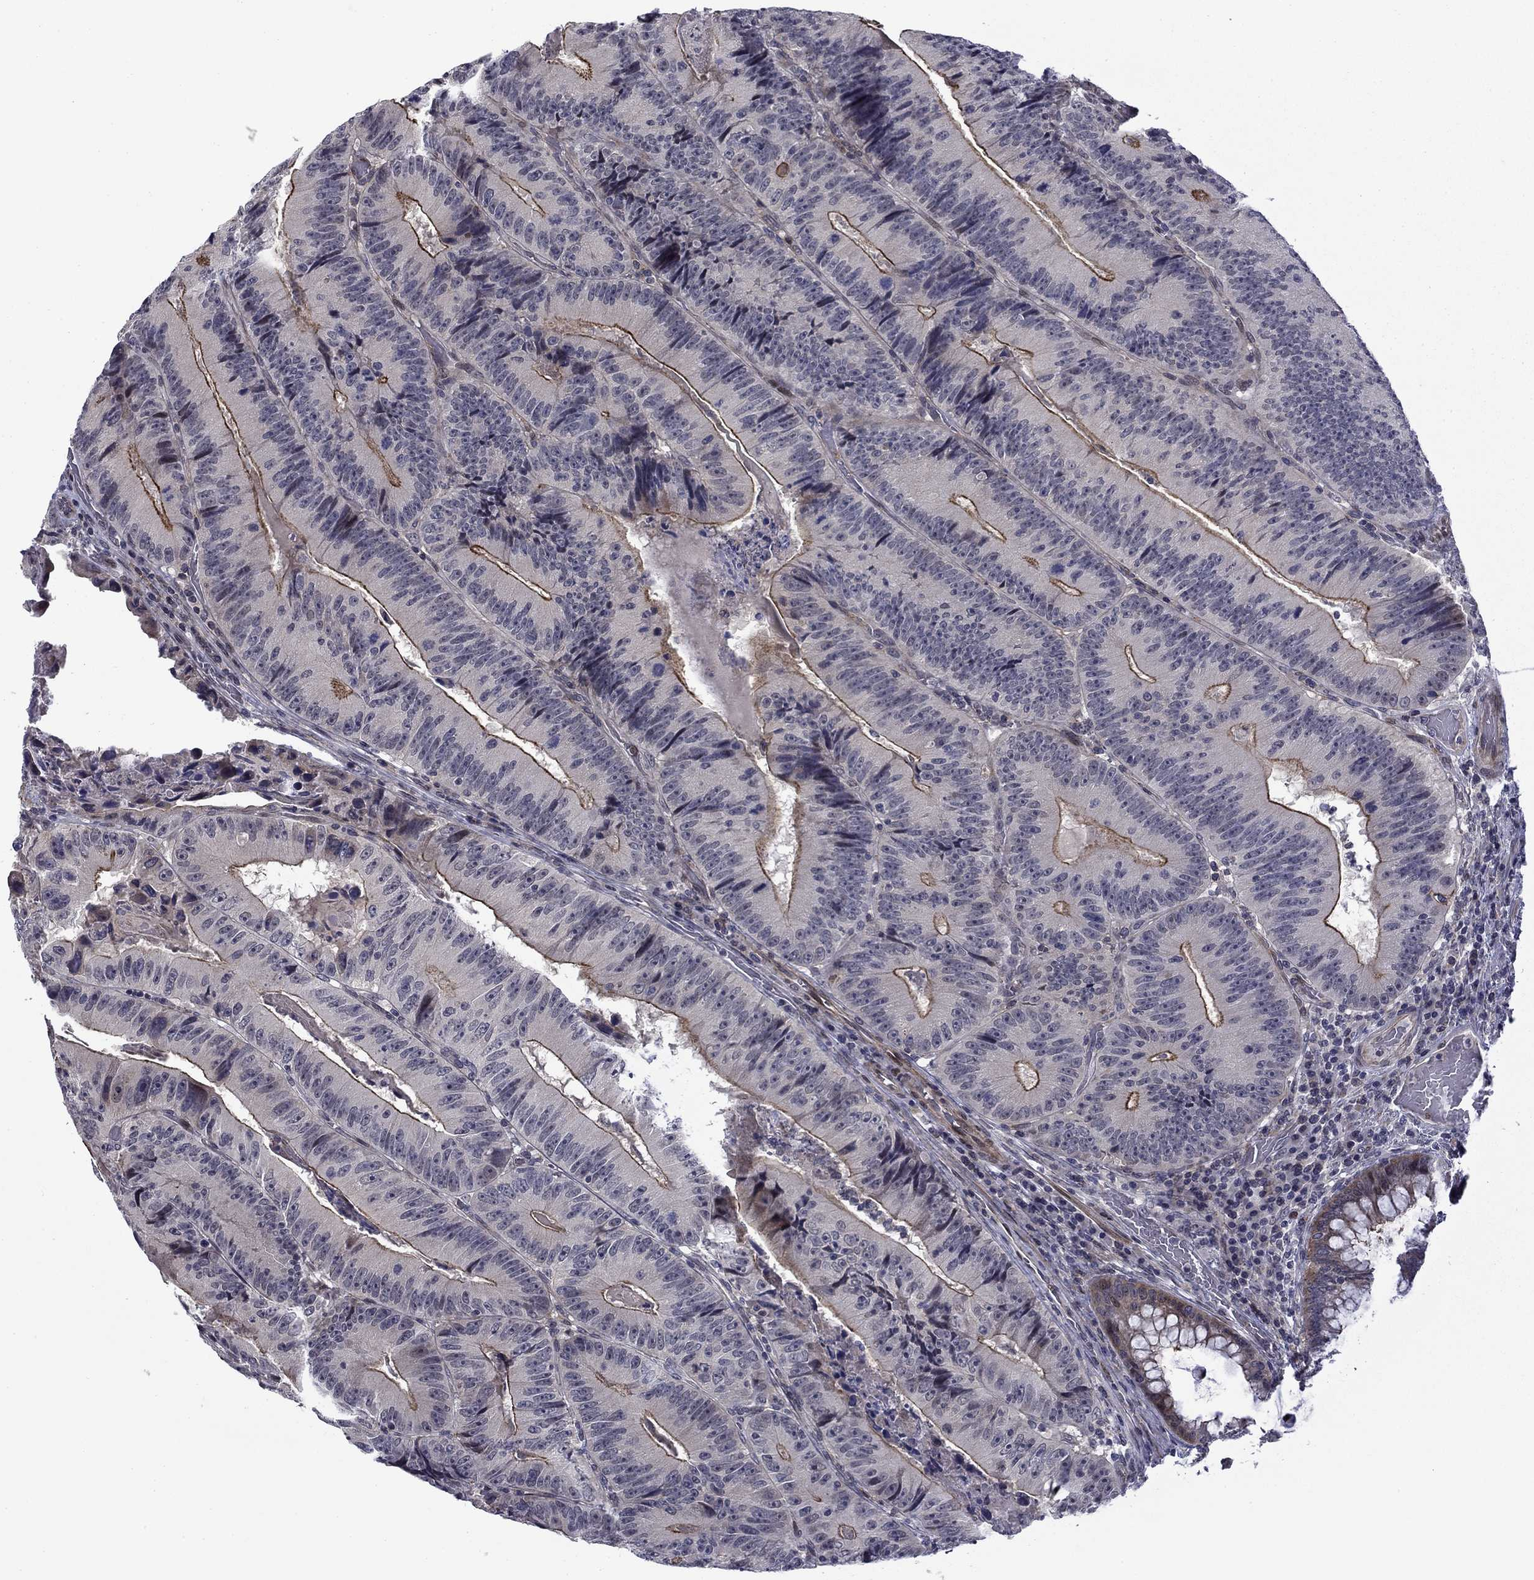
{"staining": {"intensity": "moderate", "quantity": "<25%", "location": "cytoplasmic/membranous"}, "tissue": "colorectal cancer", "cell_type": "Tumor cells", "image_type": "cancer", "snomed": [{"axis": "morphology", "description": "Adenocarcinoma, NOS"}, {"axis": "topography", "description": "Colon"}], "caption": "The histopathology image exhibits a brown stain indicating the presence of a protein in the cytoplasmic/membranous of tumor cells in colorectal adenocarcinoma.", "gene": "B3GAT1", "patient": {"sex": "female", "age": 86}}